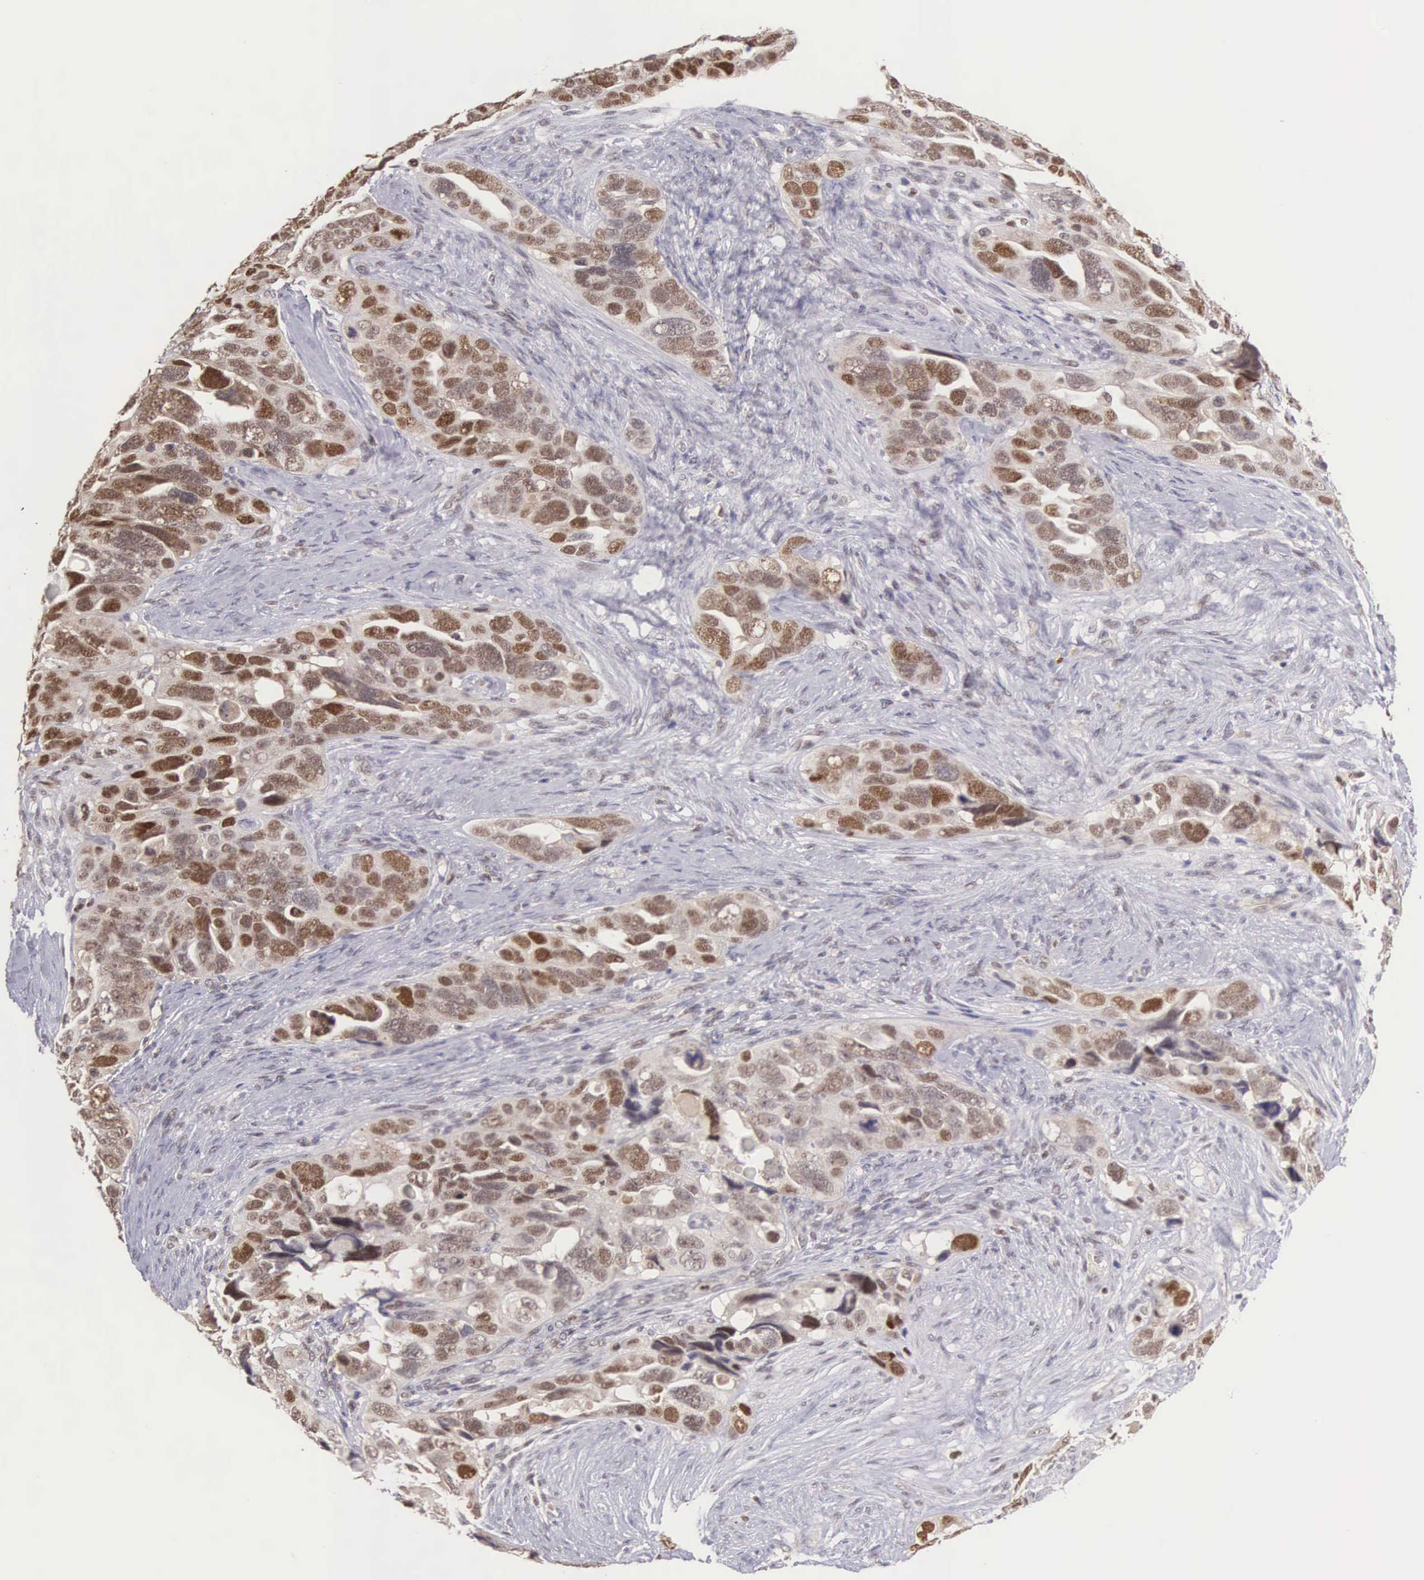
{"staining": {"intensity": "moderate", "quantity": ">75%", "location": "cytoplasmic/membranous,nuclear"}, "tissue": "ovarian cancer", "cell_type": "Tumor cells", "image_type": "cancer", "snomed": [{"axis": "morphology", "description": "Cystadenocarcinoma, serous, NOS"}, {"axis": "topography", "description": "Ovary"}], "caption": "The micrograph demonstrates a brown stain indicating the presence of a protein in the cytoplasmic/membranous and nuclear of tumor cells in ovarian cancer (serous cystadenocarcinoma).", "gene": "GRK3", "patient": {"sex": "female", "age": 63}}